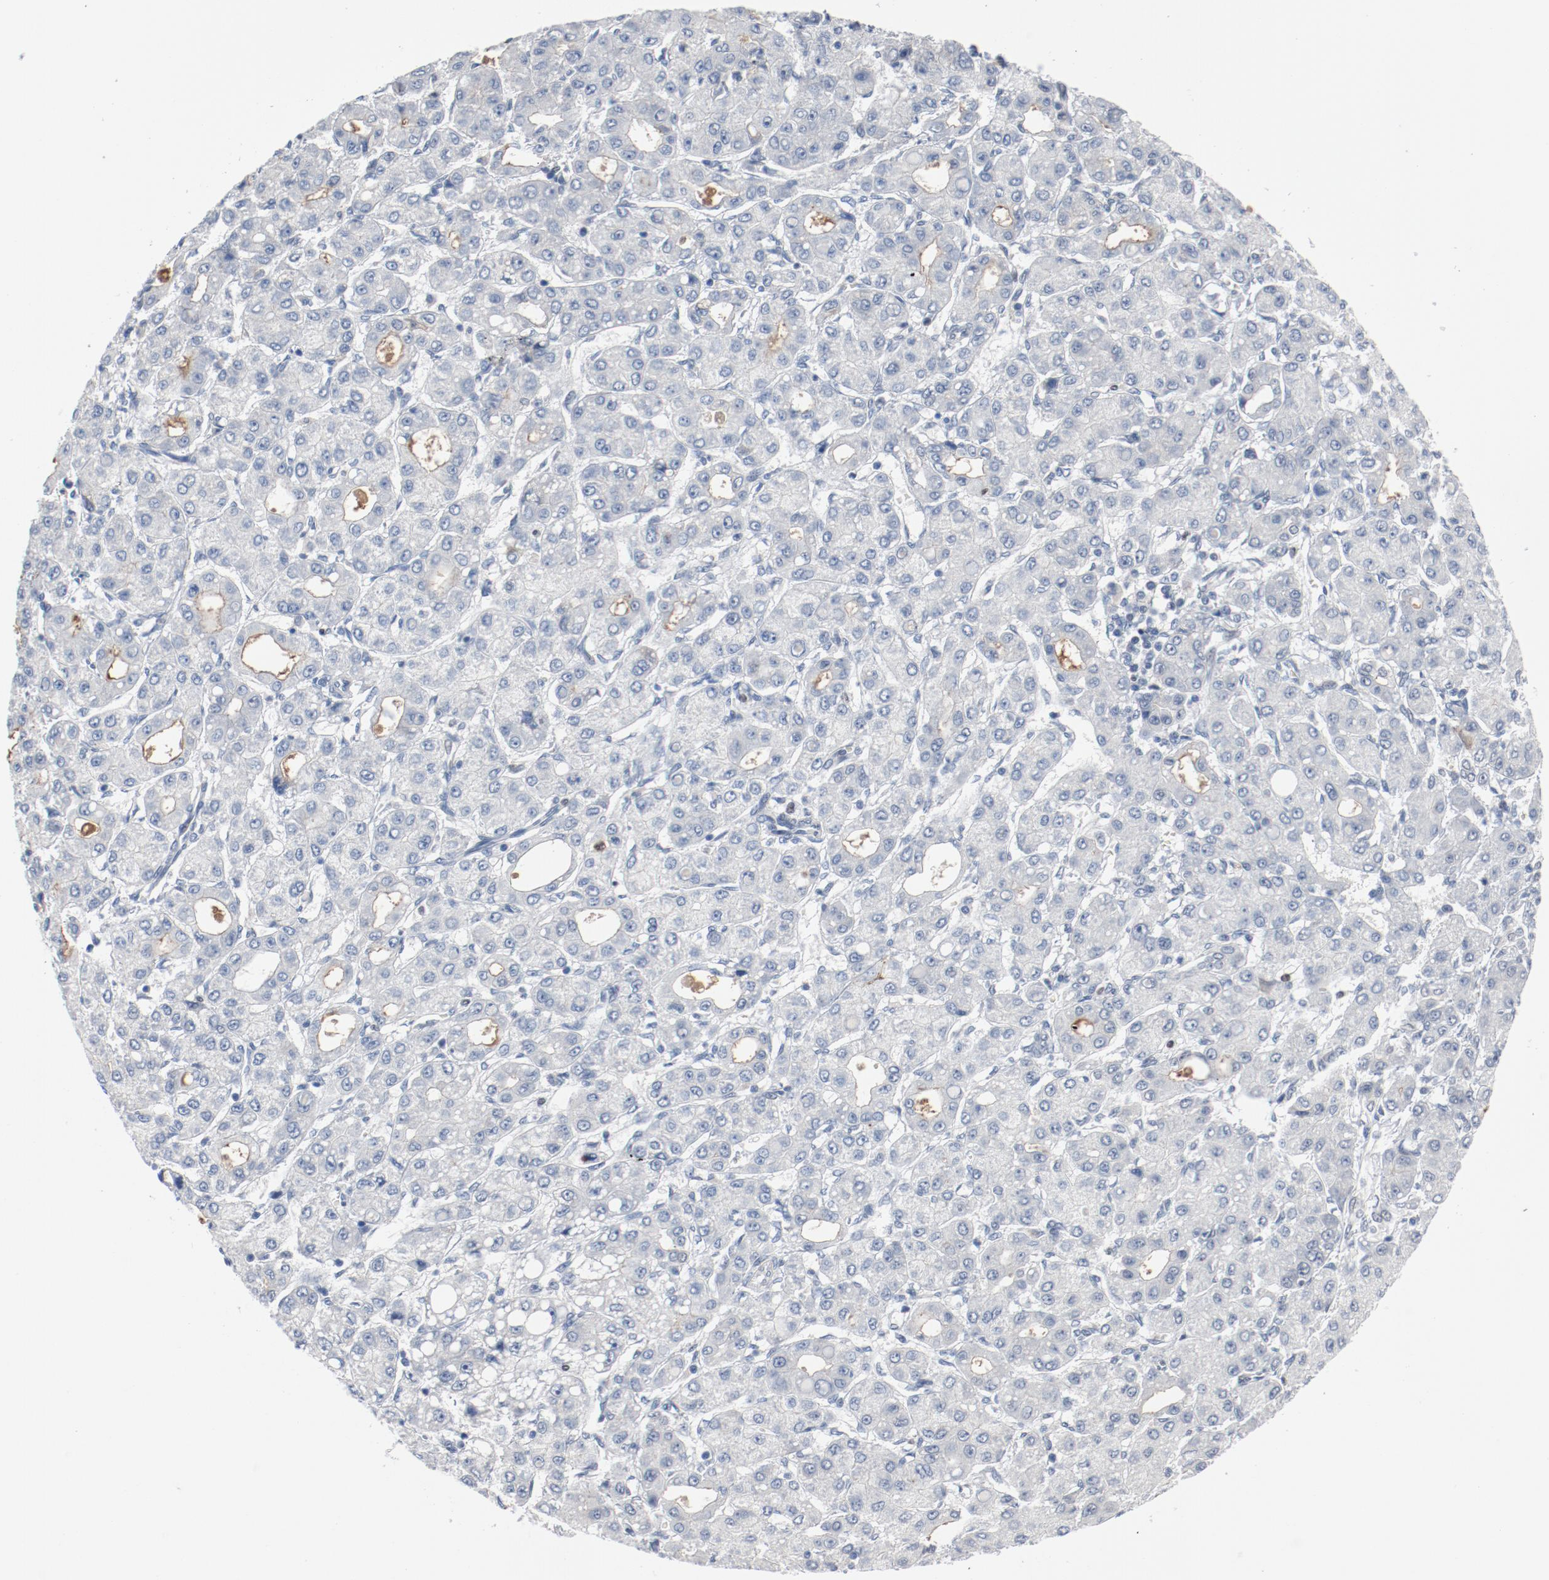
{"staining": {"intensity": "negative", "quantity": "none", "location": "none"}, "tissue": "liver cancer", "cell_type": "Tumor cells", "image_type": "cancer", "snomed": [{"axis": "morphology", "description": "Carcinoma, Hepatocellular, NOS"}, {"axis": "topography", "description": "Liver"}], "caption": "An immunohistochemistry image of liver hepatocellular carcinoma is shown. There is no staining in tumor cells of liver hepatocellular carcinoma.", "gene": "FOXP1", "patient": {"sex": "male", "age": 69}}